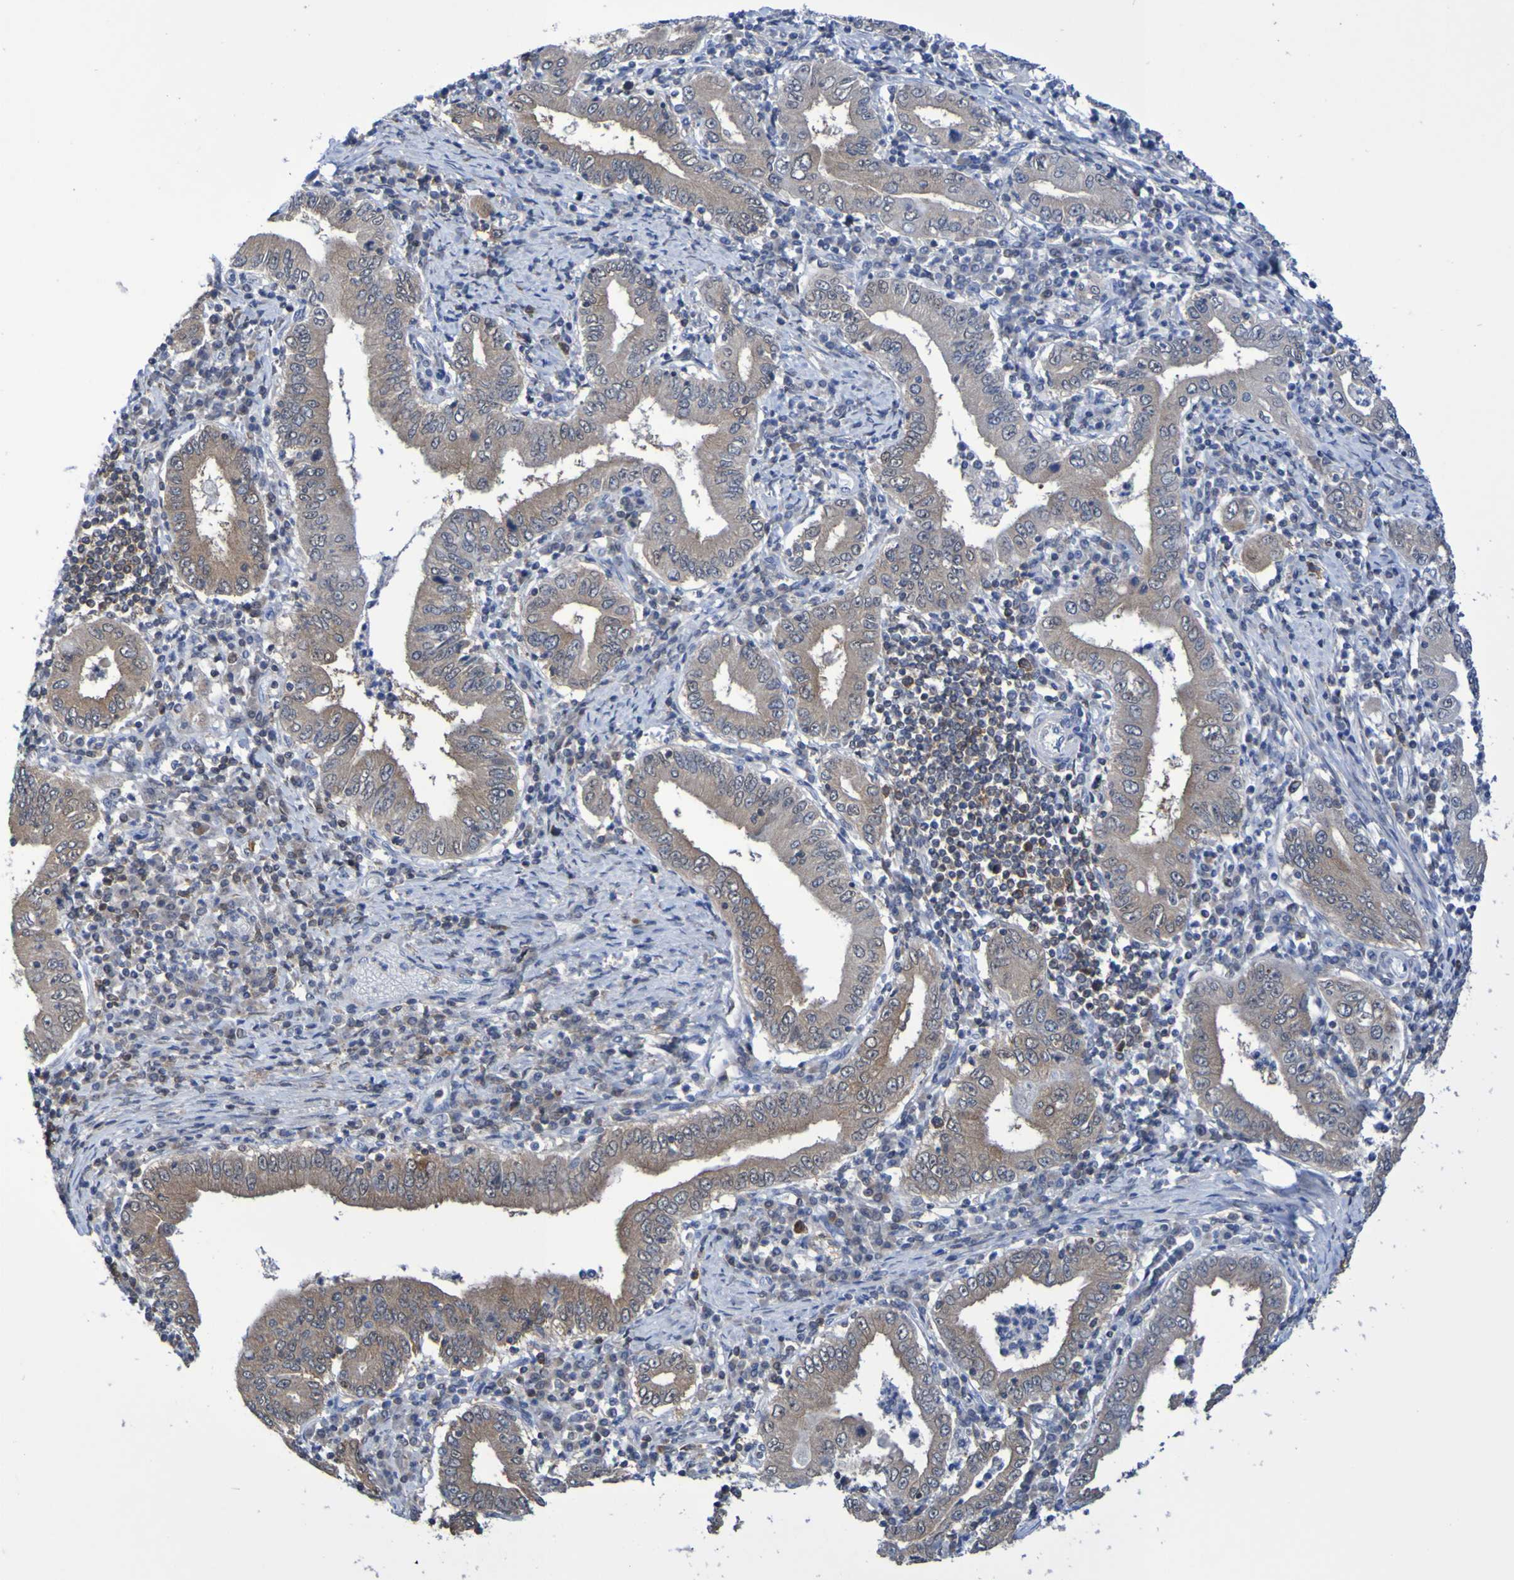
{"staining": {"intensity": "negative", "quantity": "none", "location": "none"}, "tissue": "stomach cancer", "cell_type": "Tumor cells", "image_type": "cancer", "snomed": [{"axis": "morphology", "description": "Normal tissue, NOS"}, {"axis": "morphology", "description": "Adenocarcinoma, NOS"}, {"axis": "topography", "description": "Esophagus"}, {"axis": "topography", "description": "Stomach, upper"}, {"axis": "topography", "description": "Peripheral nerve tissue"}], "caption": "The photomicrograph shows no staining of tumor cells in adenocarcinoma (stomach).", "gene": "ATIC", "patient": {"sex": "male", "age": 62}}